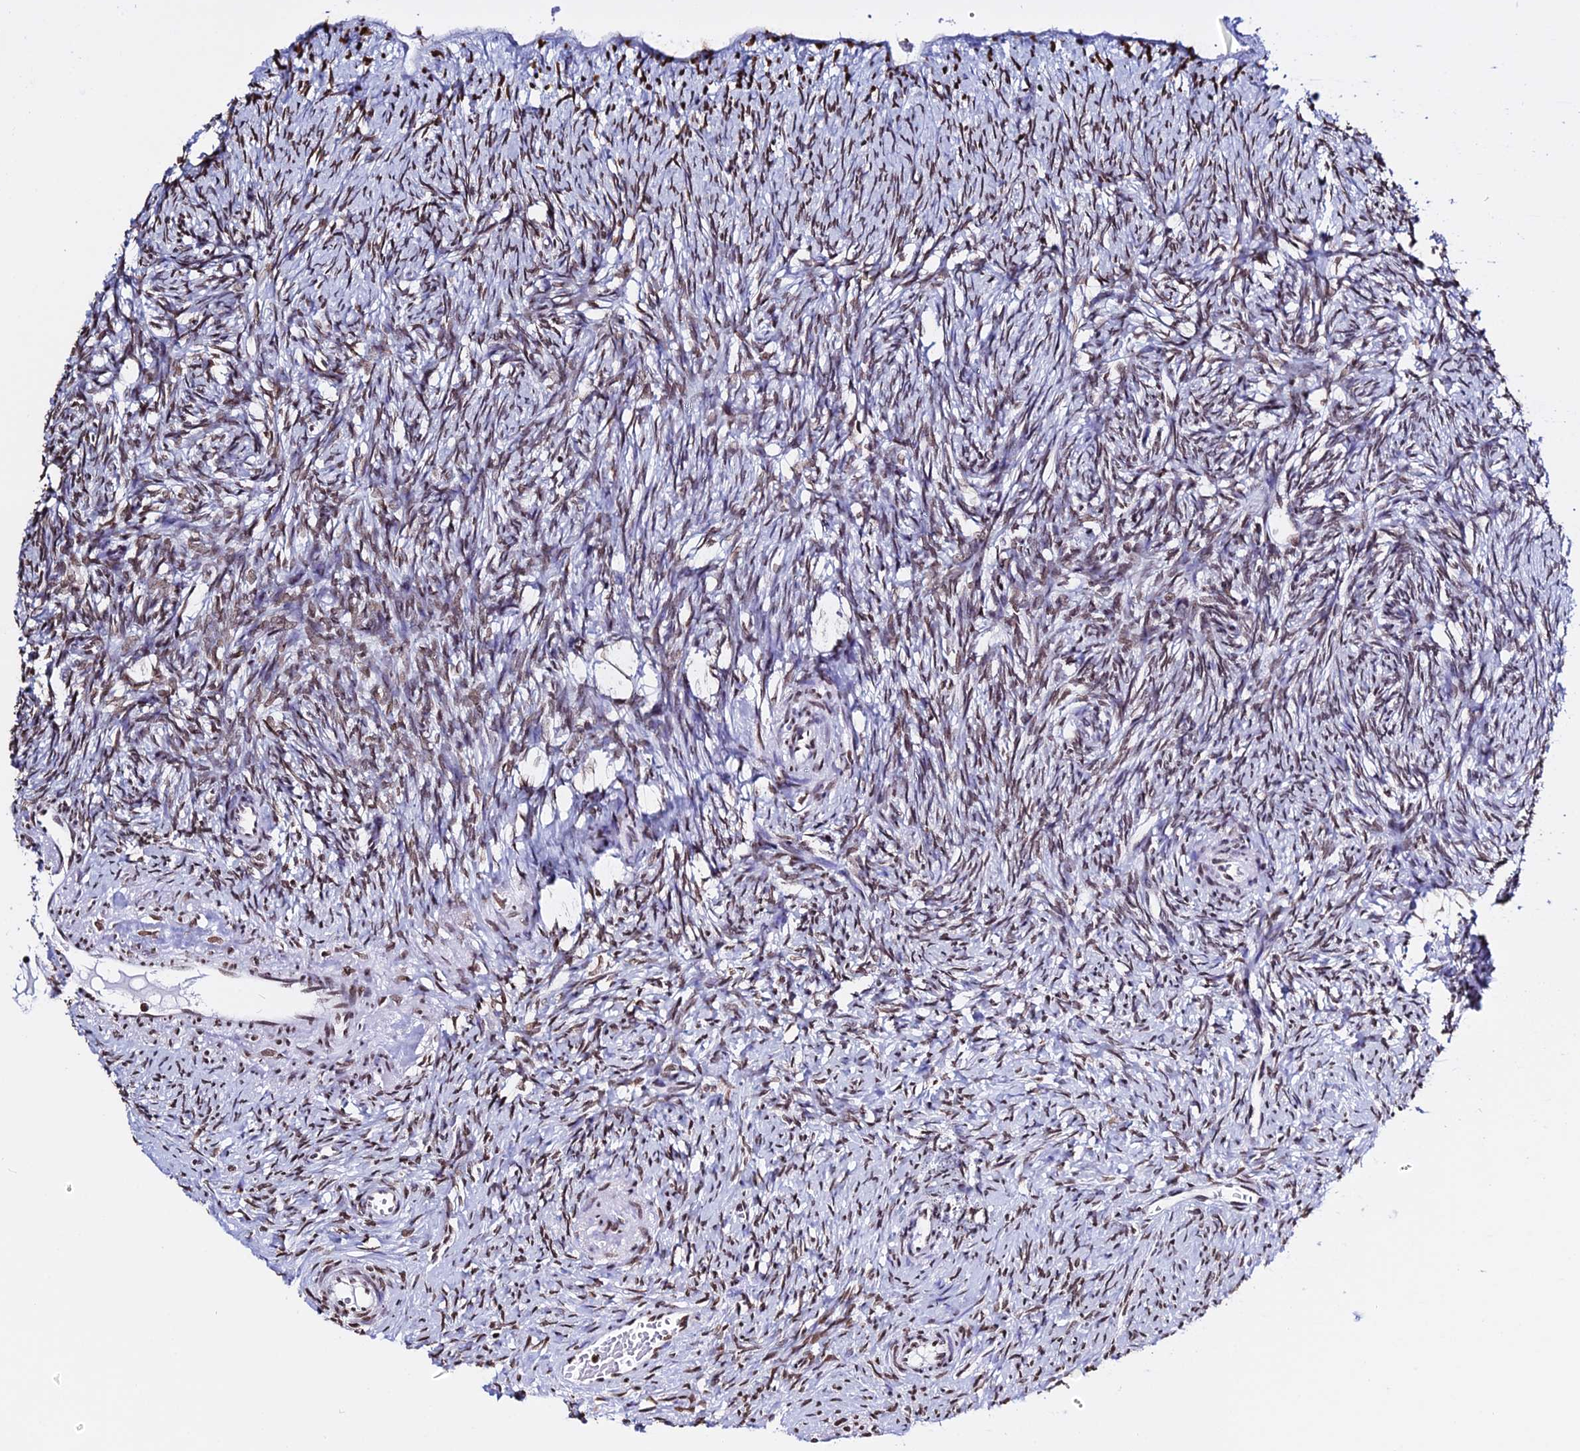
{"staining": {"intensity": "moderate", "quantity": ">75%", "location": "nuclear"}, "tissue": "ovary", "cell_type": "Ovarian stroma cells", "image_type": "normal", "snomed": [{"axis": "morphology", "description": "Normal tissue, NOS"}, {"axis": "topography", "description": "Ovary"}], "caption": "High-magnification brightfield microscopy of unremarkable ovary stained with DAB (3,3'-diaminobenzidine) (brown) and counterstained with hematoxylin (blue). ovarian stroma cells exhibit moderate nuclear expression is appreciated in about>75% of cells.", "gene": "ENSG00000282988", "patient": {"sex": "female", "age": 51}}